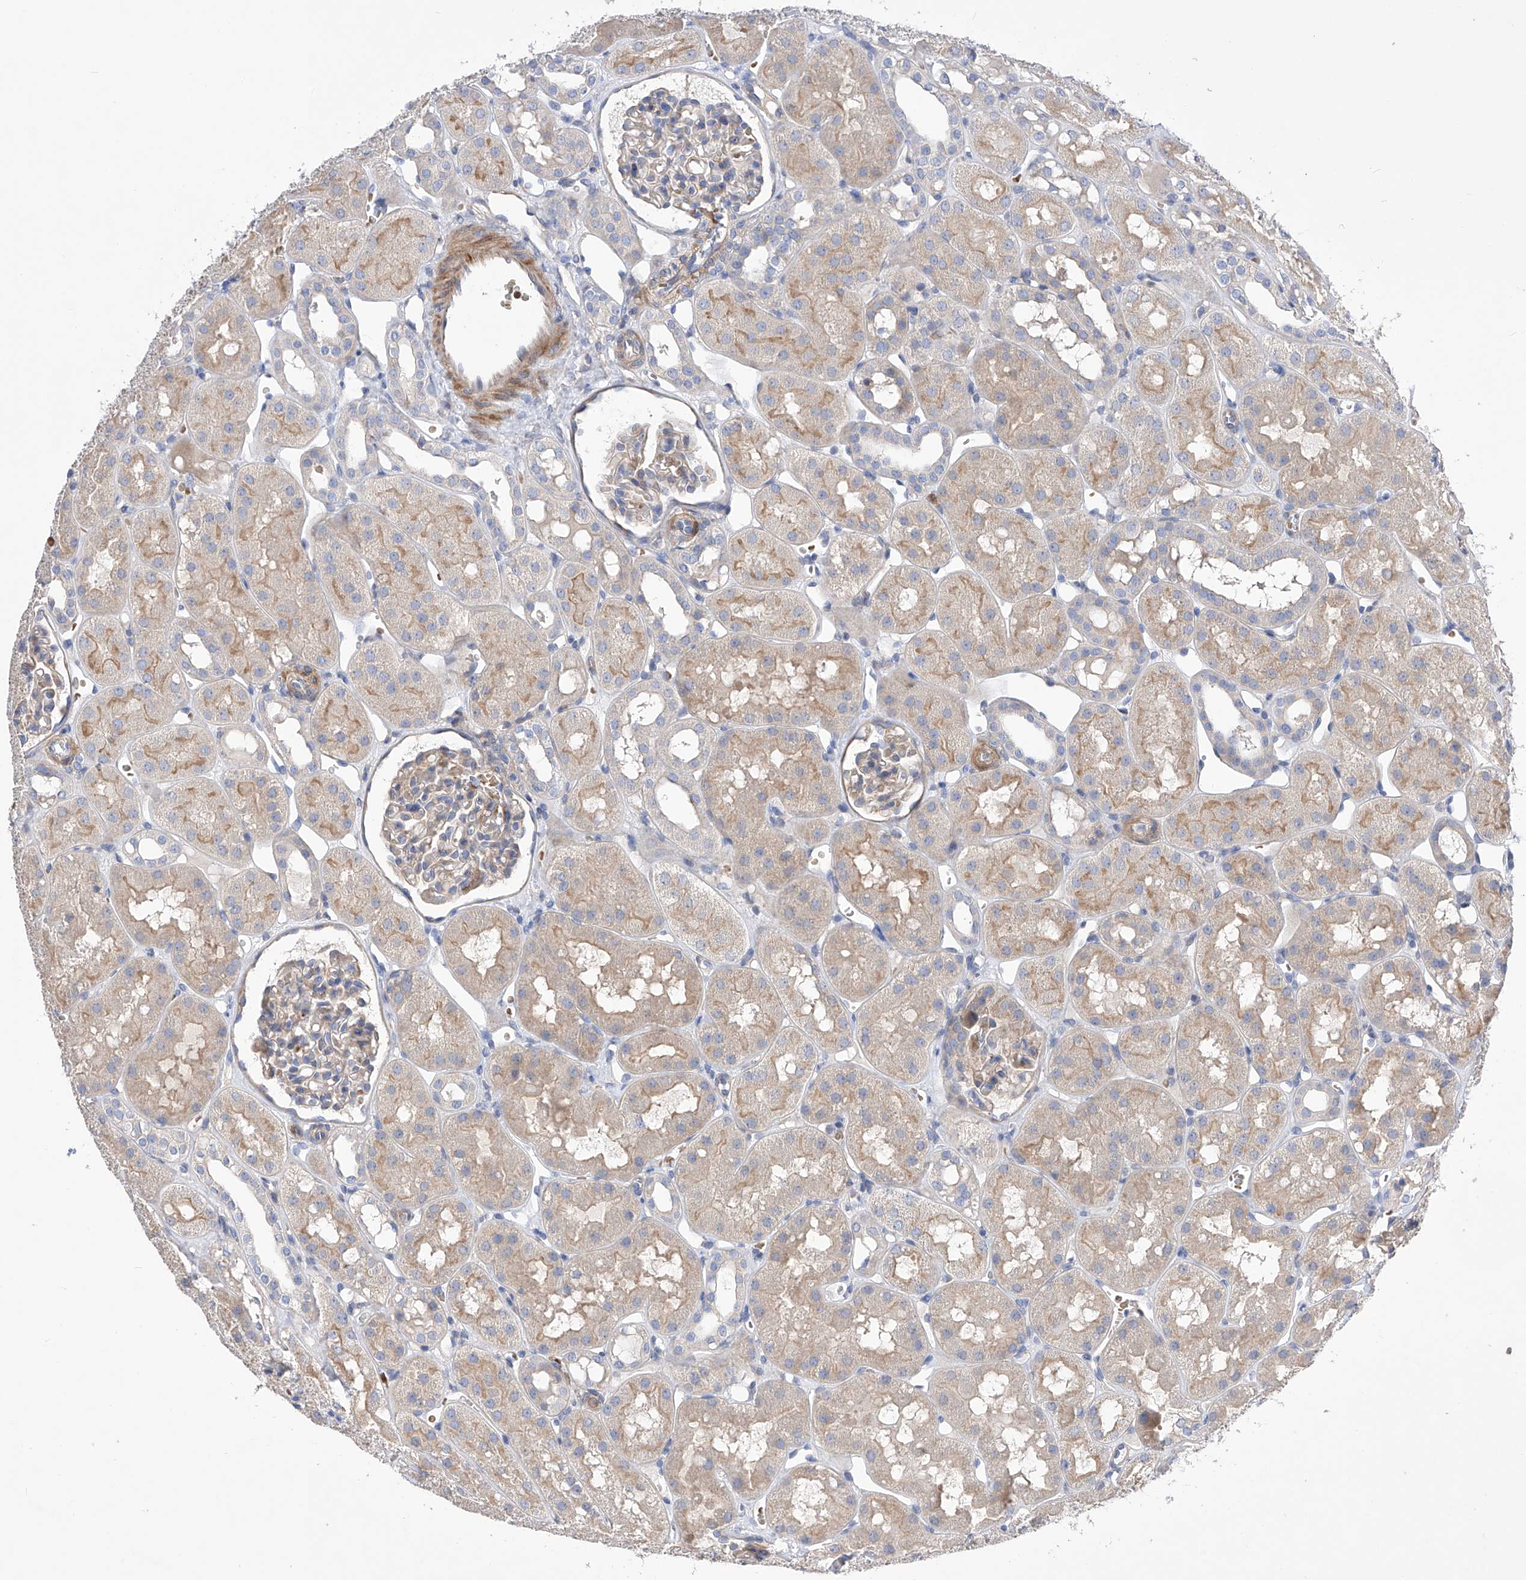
{"staining": {"intensity": "weak", "quantity": "25%-75%", "location": "cytoplasmic/membranous"}, "tissue": "kidney", "cell_type": "Cells in glomeruli", "image_type": "normal", "snomed": [{"axis": "morphology", "description": "Normal tissue, NOS"}, {"axis": "topography", "description": "Kidney"}], "caption": "IHC image of benign human kidney stained for a protein (brown), which exhibits low levels of weak cytoplasmic/membranous expression in about 25%-75% of cells in glomeruli.", "gene": "NFATC4", "patient": {"sex": "male", "age": 16}}